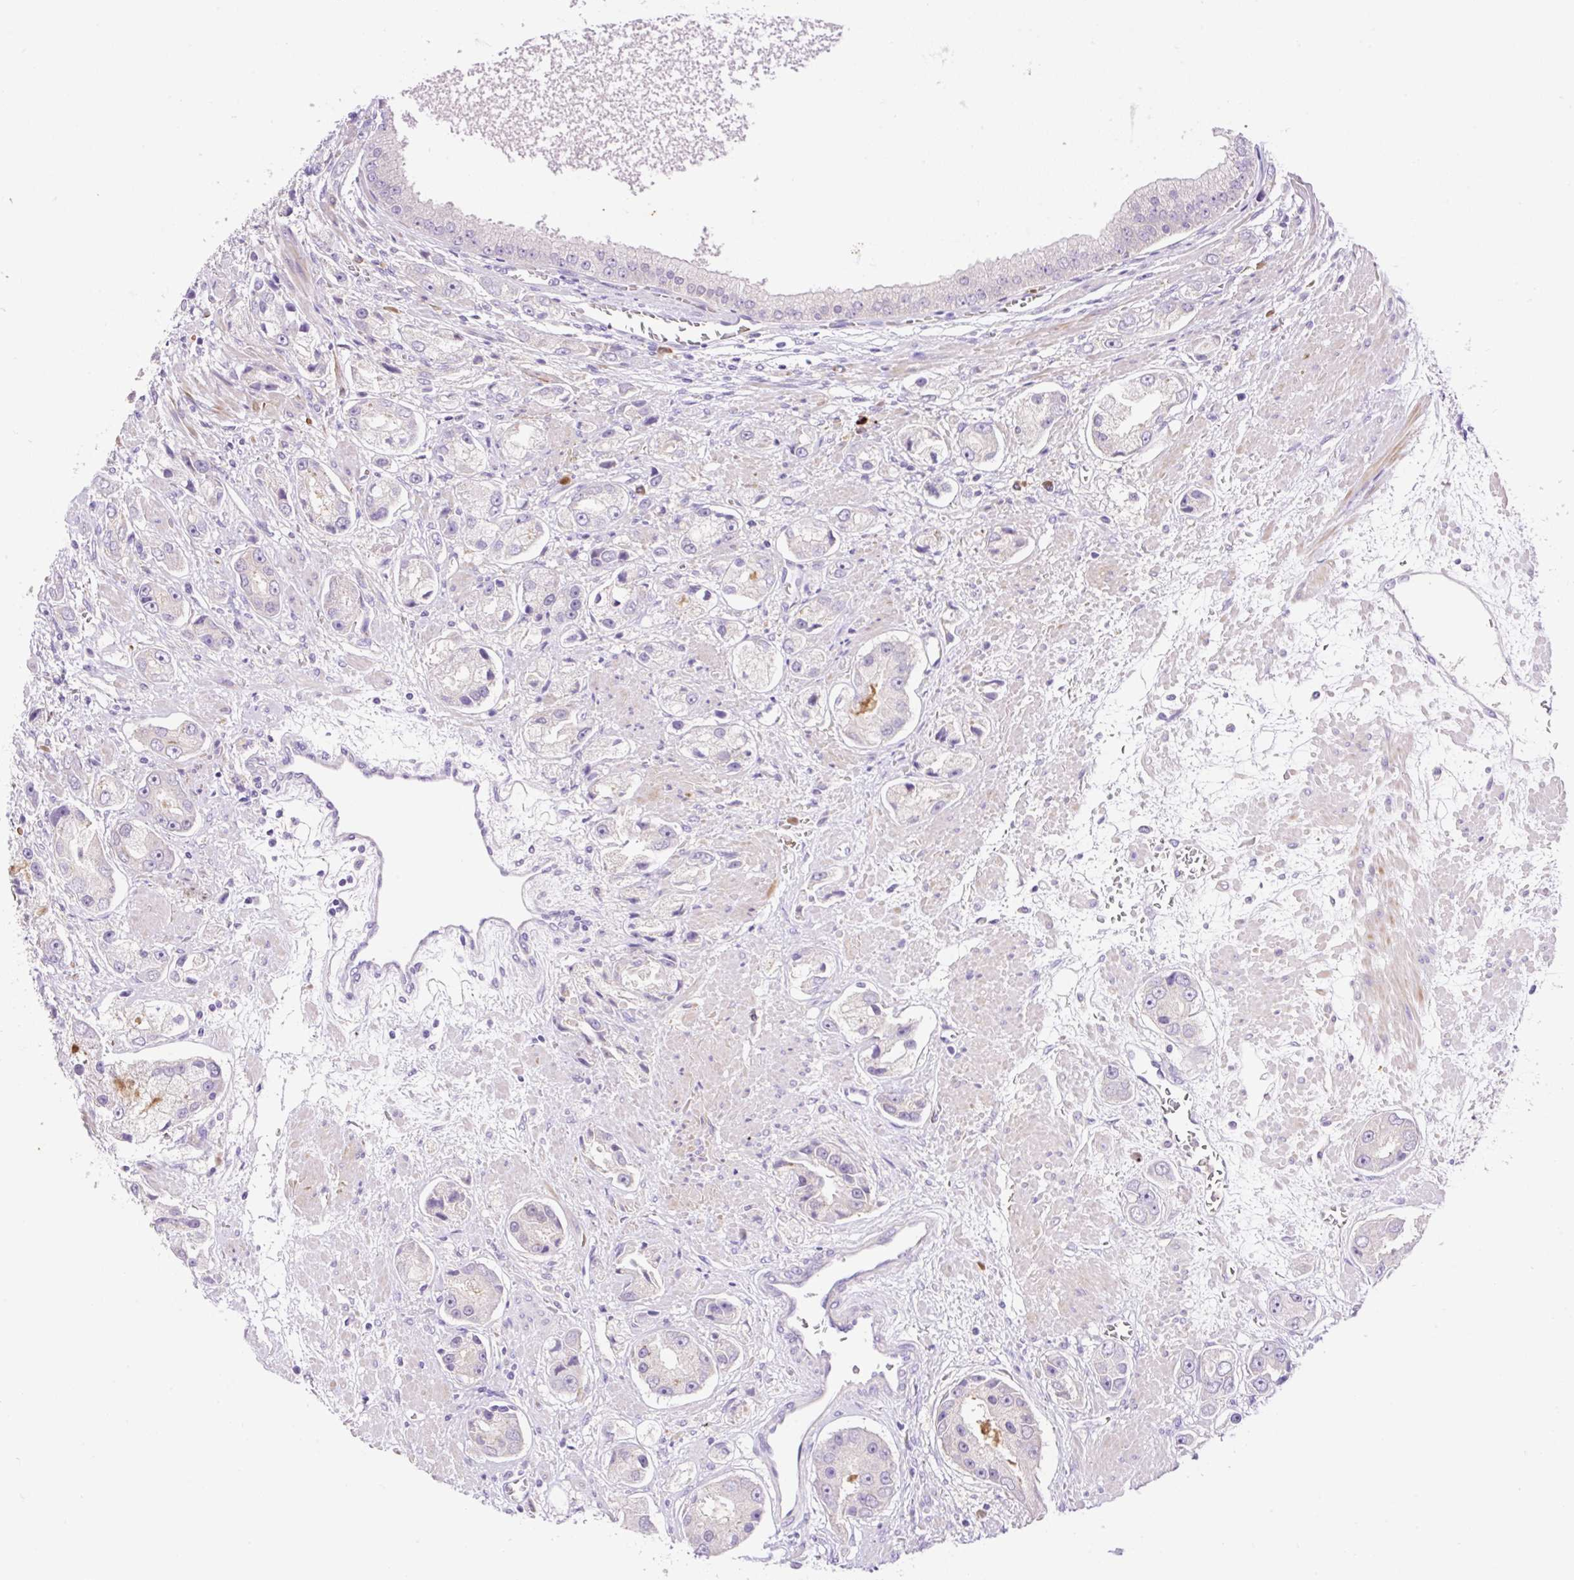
{"staining": {"intensity": "negative", "quantity": "none", "location": "none"}, "tissue": "prostate cancer", "cell_type": "Tumor cells", "image_type": "cancer", "snomed": [{"axis": "morphology", "description": "Adenocarcinoma, High grade"}, {"axis": "topography", "description": "Prostate"}], "caption": "Tumor cells show no significant staining in adenocarcinoma (high-grade) (prostate).", "gene": "LHFPL5", "patient": {"sex": "male", "age": 67}}